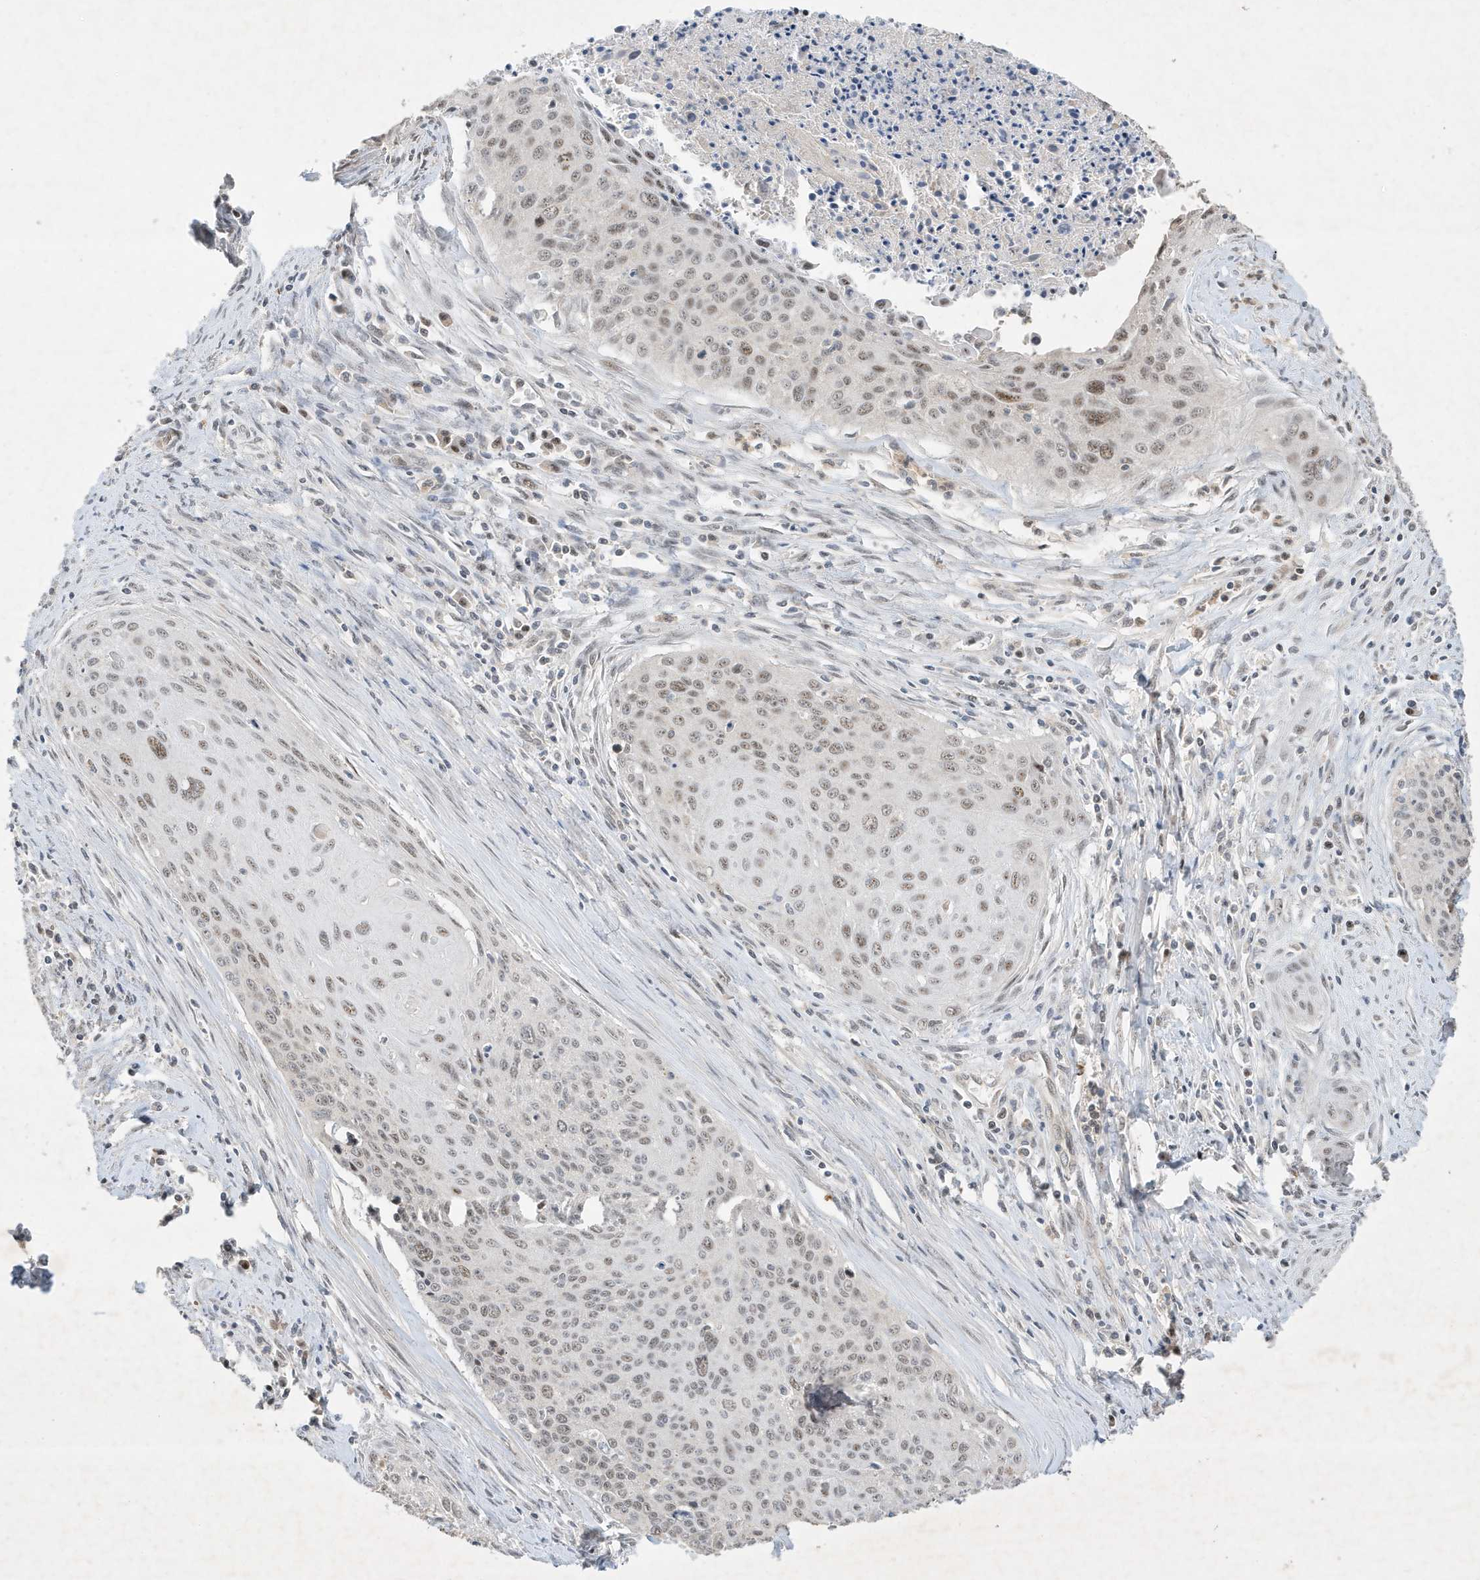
{"staining": {"intensity": "moderate", "quantity": "<25%", "location": "nuclear"}, "tissue": "cervical cancer", "cell_type": "Tumor cells", "image_type": "cancer", "snomed": [{"axis": "morphology", "description": "Squamous cell carcinoma, NOS"}, {"axis": "topography", "description": "Cervix"}], "caption": "IHC staining of squamous cell carcinoma (cervical), which shows low levels of moderate nuclear staining in about <25% of tumor cells indicating moderate nuclear protein positivity. The staining was performed using DAB (3,3'-diaminobenzidine) (brown) for protein detection and nuclei were counterstained in hematoxylin (blue).", "gene": "MAST3", "patient": {"sex": "female", "age": 55}}